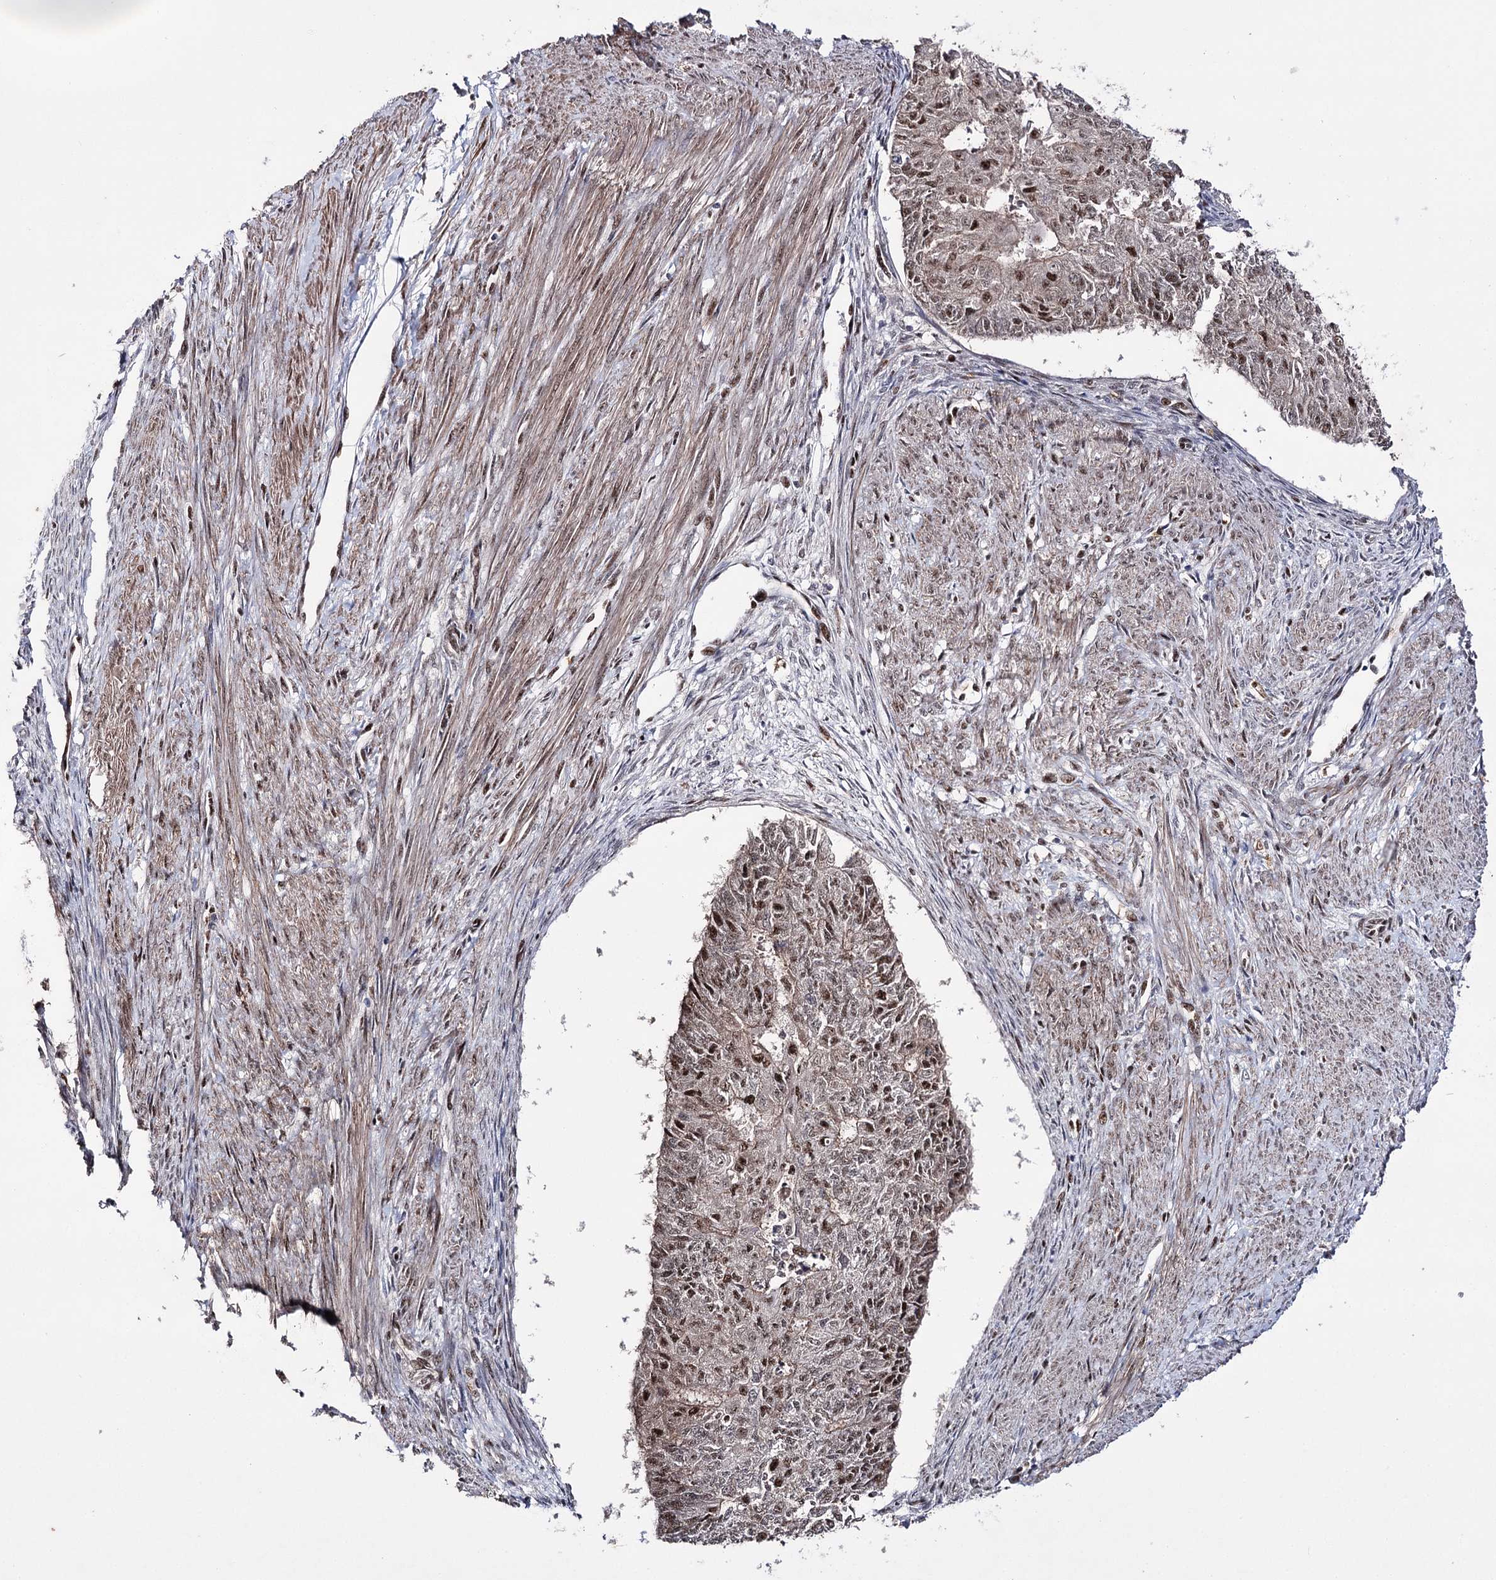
{"staining": {"intensity": "moderate", "quantity": ">75%", "location": "nuclear"}, "tissue": "endometrial cancer", "cell_type": "Tumor cells", "image_type": "cancer", "snomed": [{"axis": "morphology", "description": "Adenocarcinoma, NOS"}, {"axis": "topography", "description": "Endometrium"}], "caption": "Endometrial adenocarcinoma was stained to show a protein in brown. There is medium levels of moderate nuclear positivity in about >75% of tumor cells.", "gene": "PRPF40A", "patient": {"sex": "female", "age": 32}}